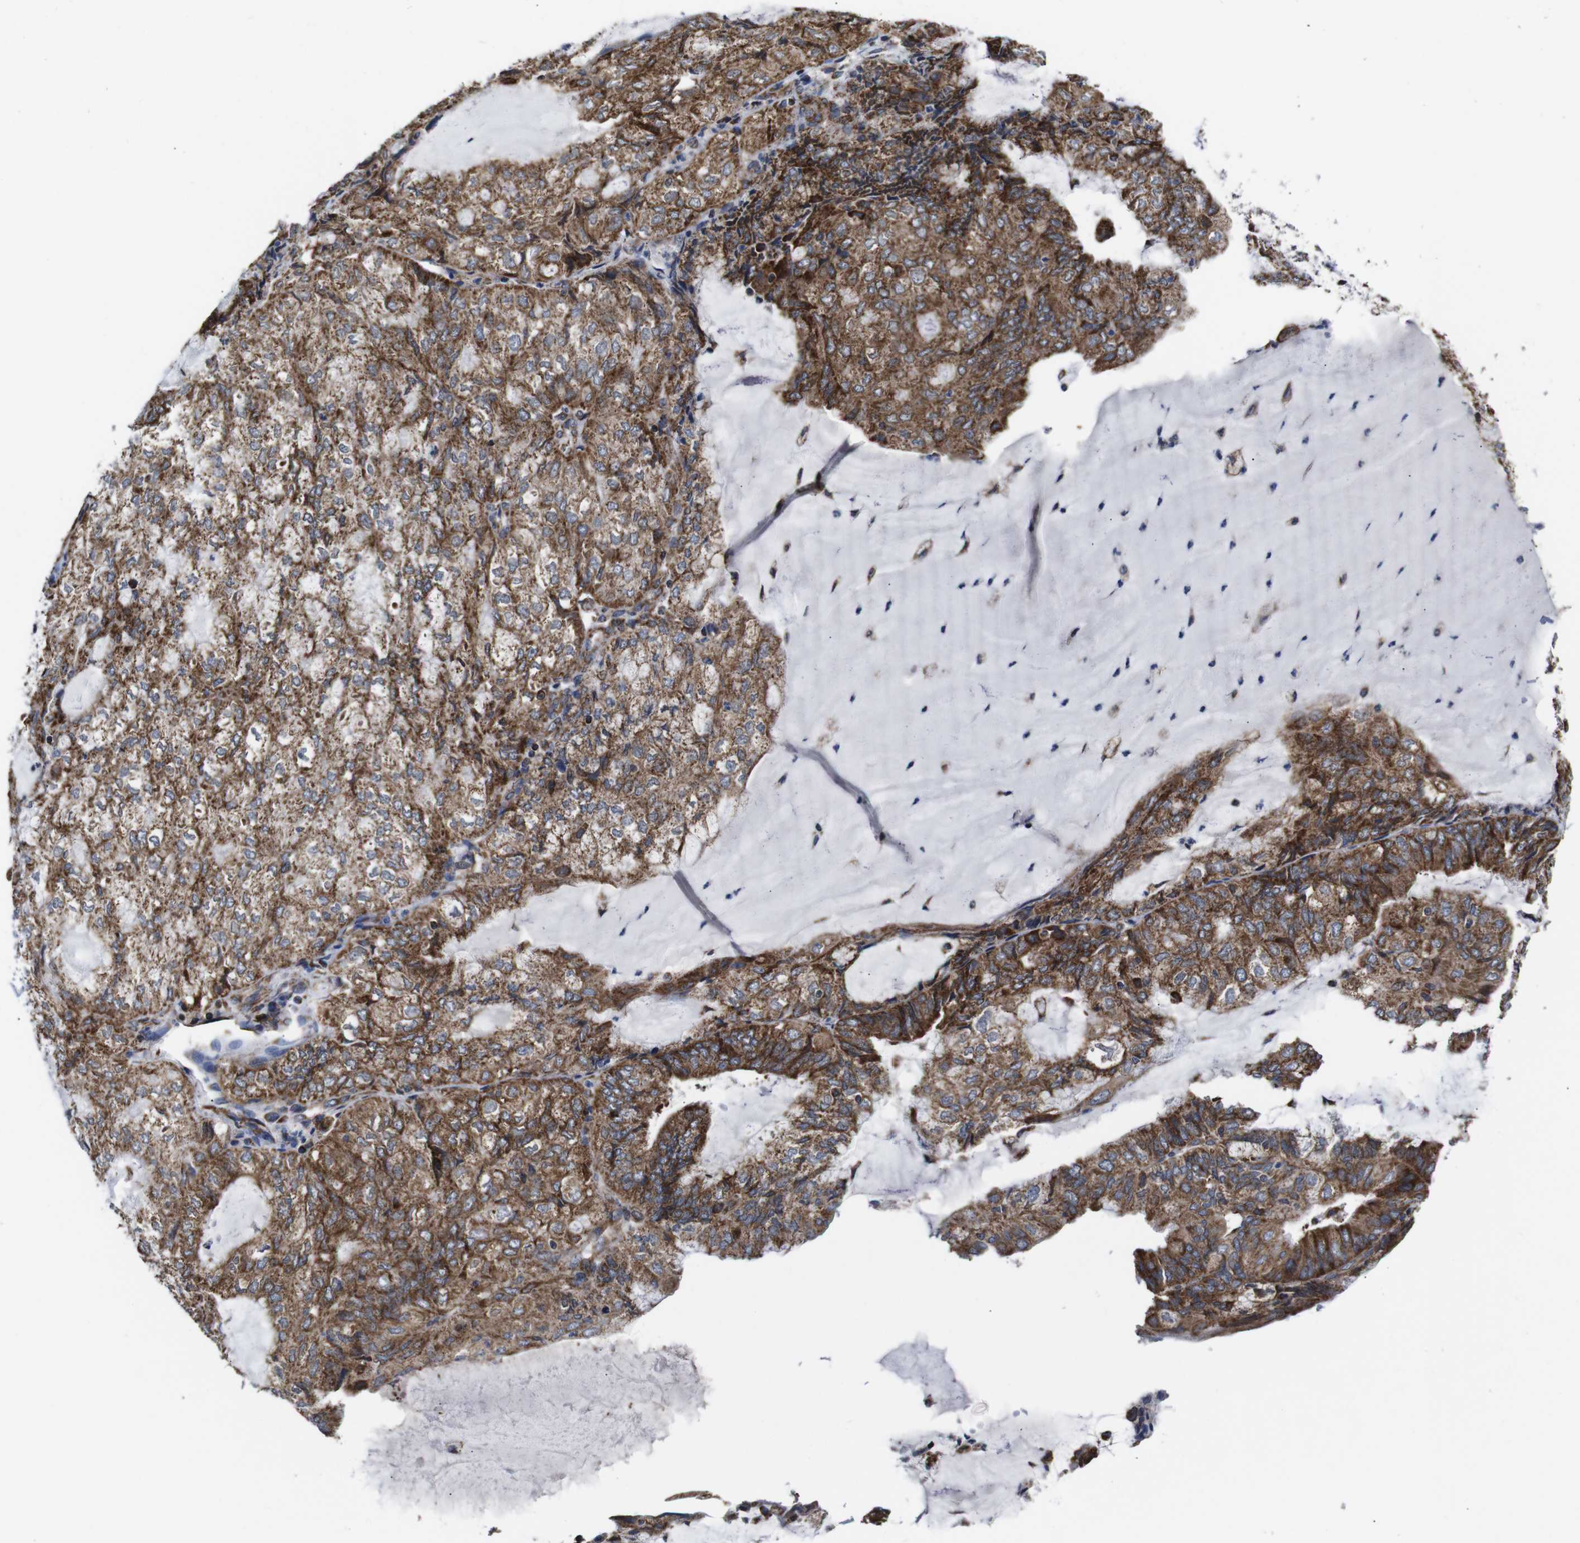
{"staining": {"intensity": "moderate", "quantity": ">75%", "location": "cytoplasmic/membranous"}, "tissue": "endometrial cancer", "cell_type": "Tumor cells", "image_type": "cancer", "snomed": [{"axis": "morphology", "description": "Adenocarcinoma, NOS"}, {"axis": "topography", "description": "Endometrium"}], "caption": "A medium amount of moderate cytoplasmic/membranous staining is appreciated in about >75% of tumor cells in endometrial cancer tissue.", "gene": "C17orf80", "patient": {"sex": "female", "age": 81}}